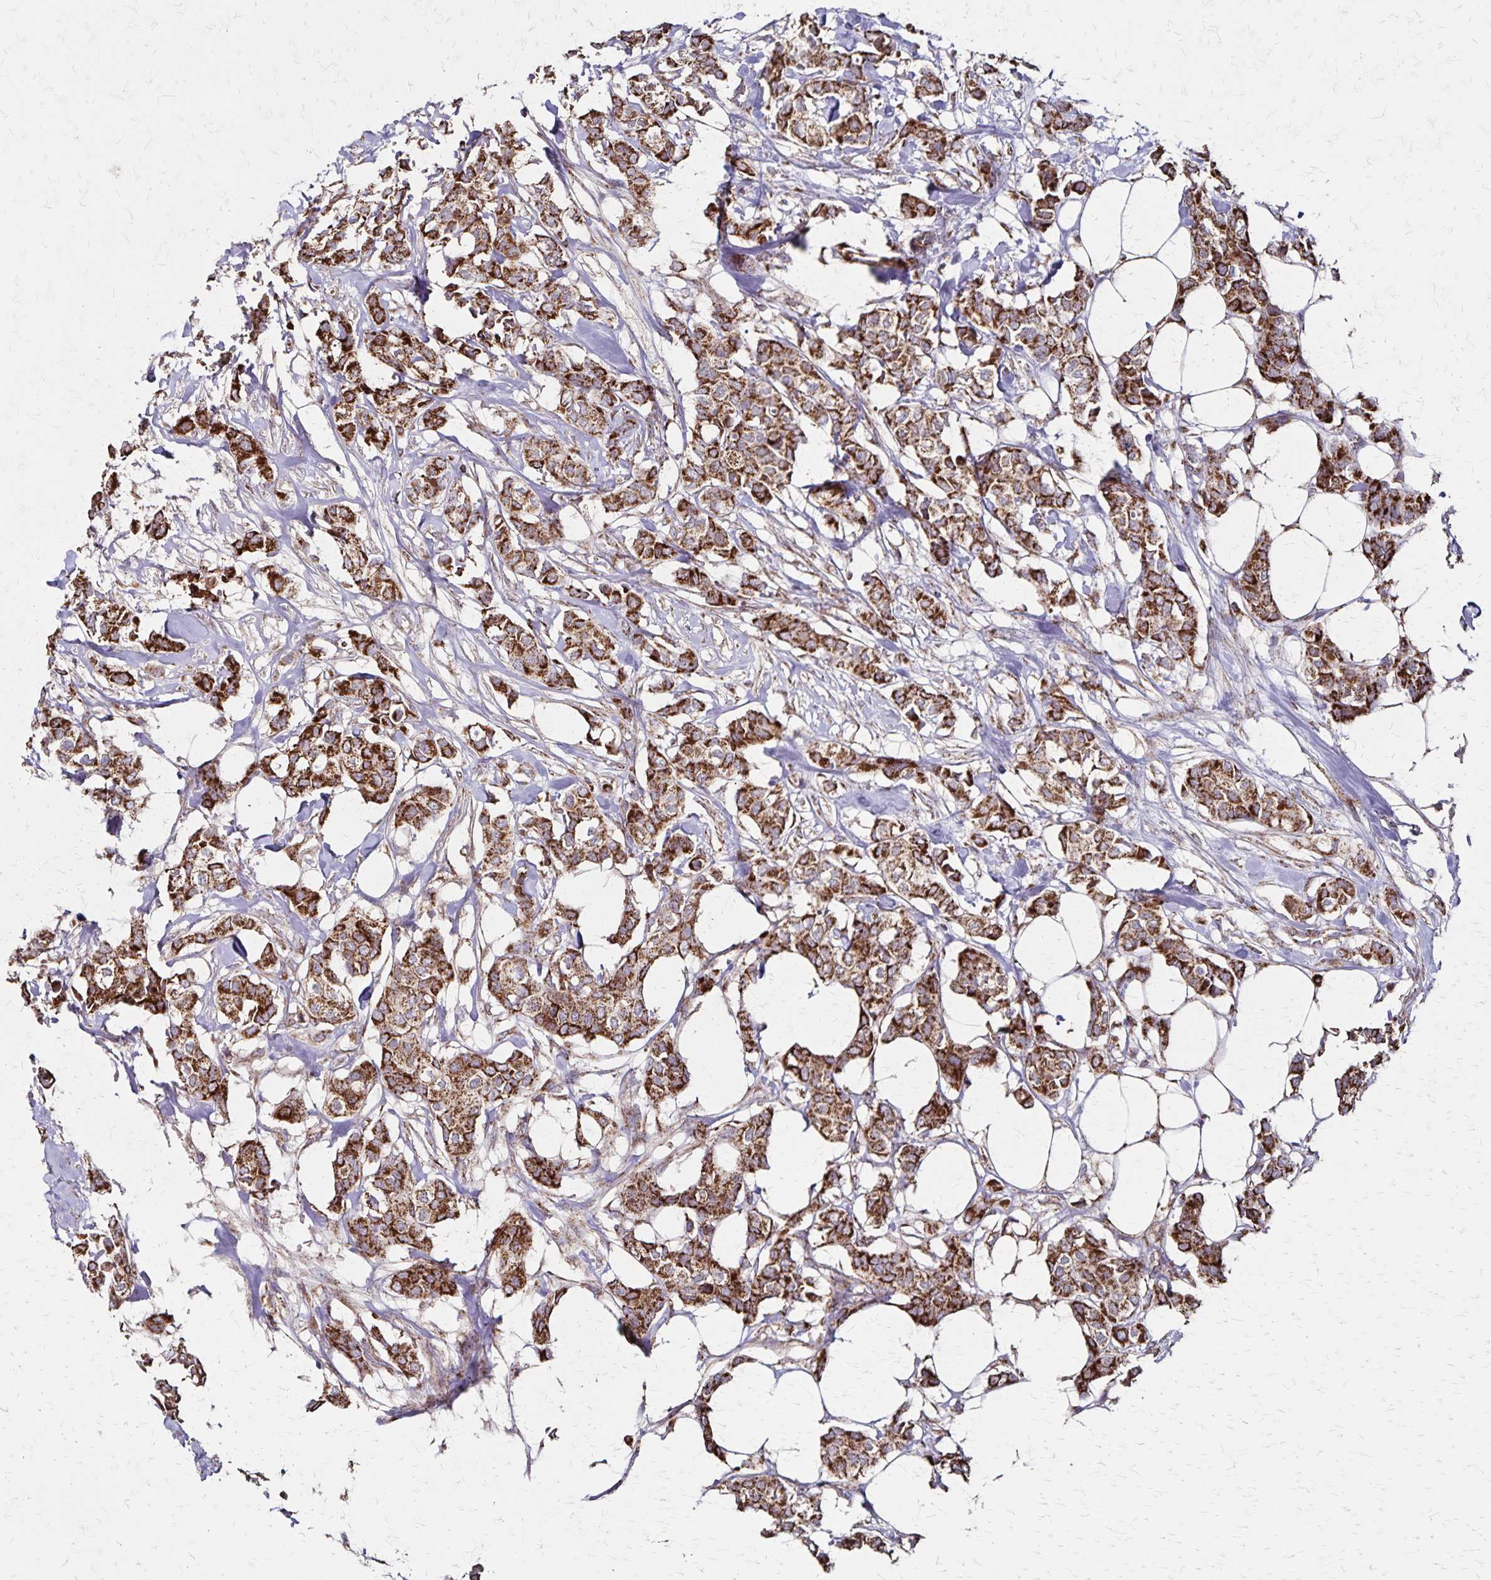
{"staining": {"intensity": "strong", "quantity": ">75%", "location": "cytoplasmic/membranous"}, "tissue": "breast cancer", "cell_type": "Tumor cells", "image_type": "cancer", "snomed": [{"axis": "morphology", "description": "Duct carcinoma"}, {"axis": "topography", "description": "Breast"}], "caption": "IHC image of human breast cancer stained for a protein (brown), which reveals high levels of strong cytoplasmic/membranous staining in about >75% of tumor cells.", "gene": "NFS1", "patient": {"sex": "female", "age": 62}}